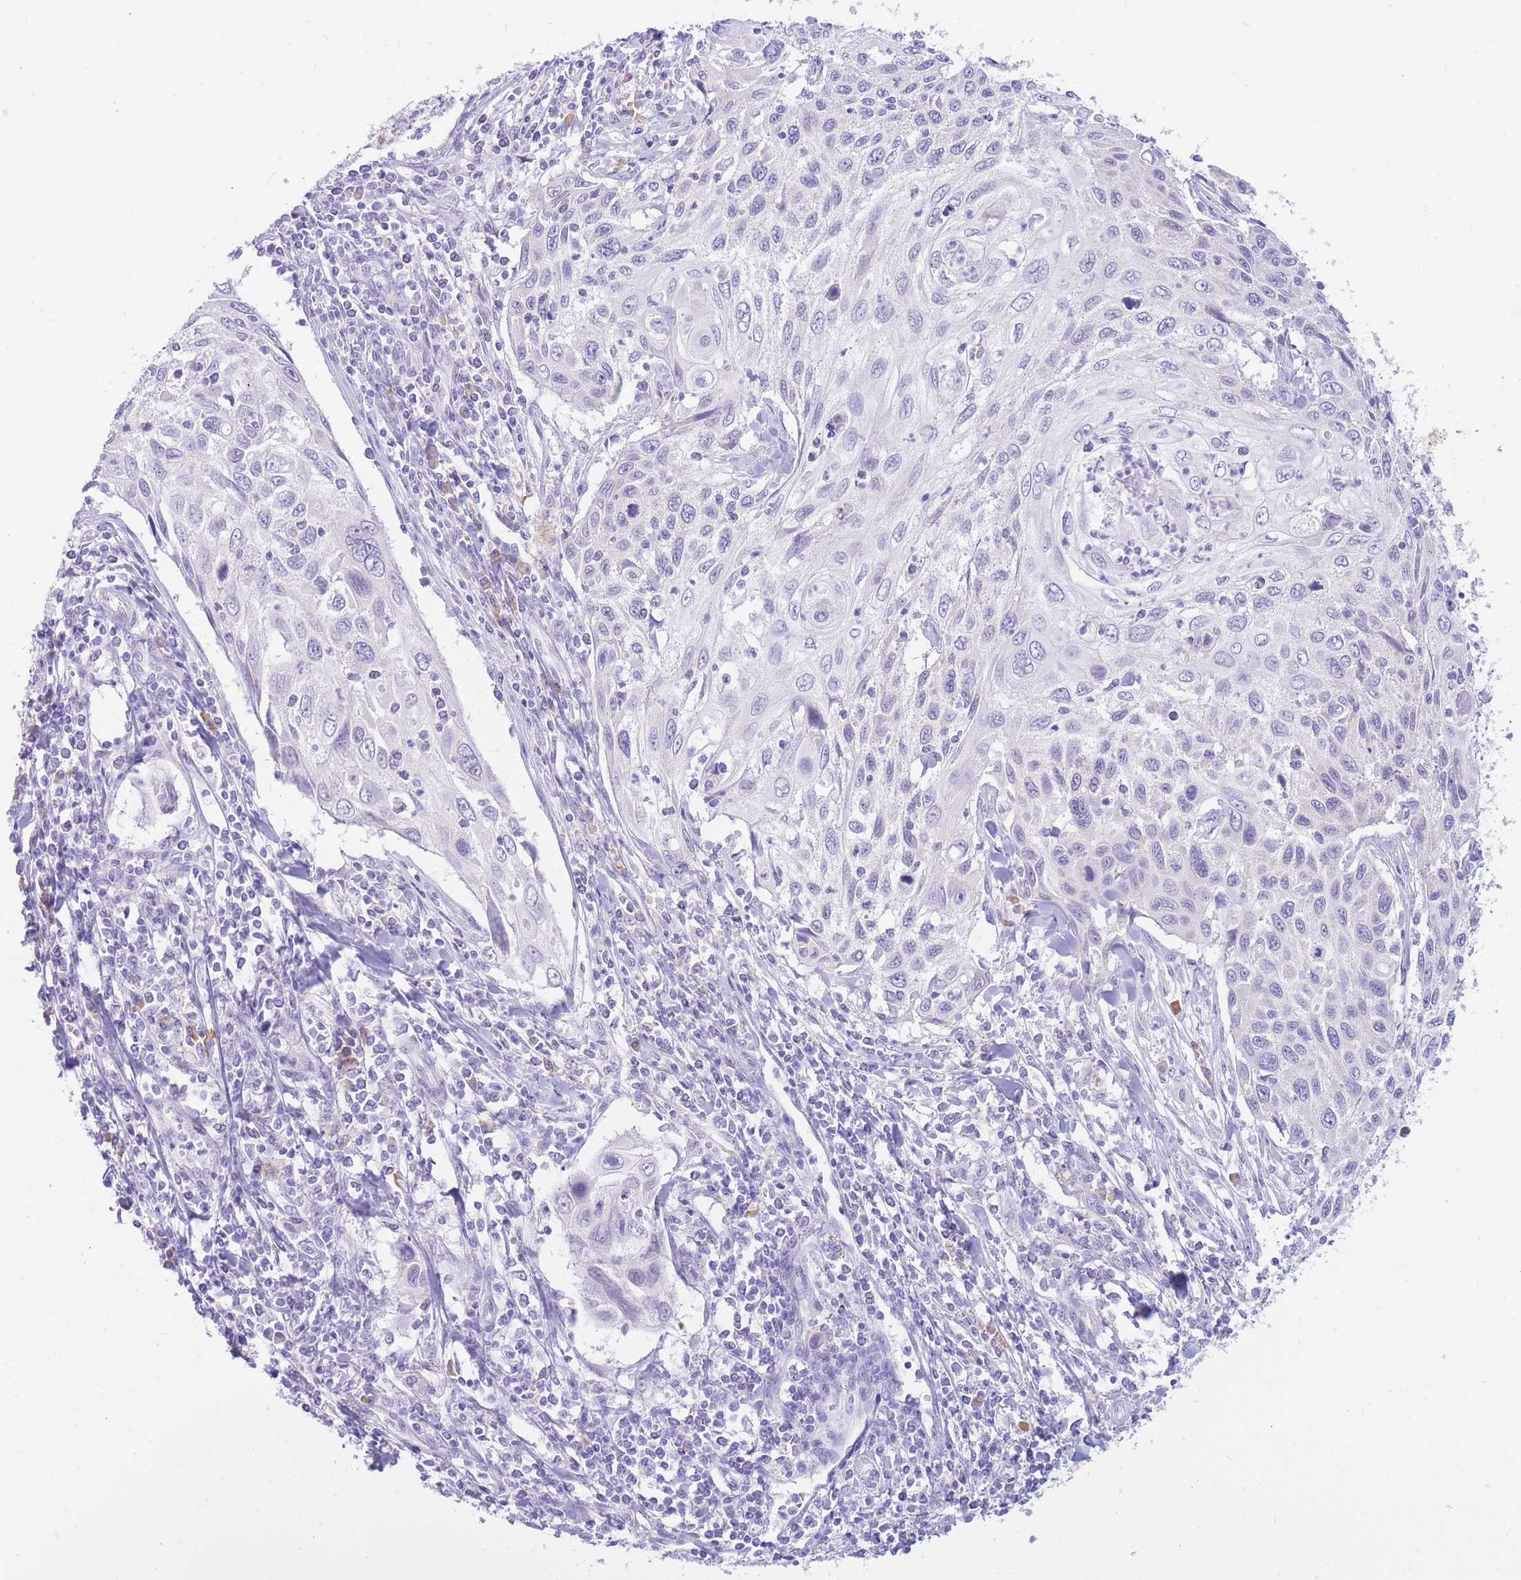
{"staining": {"intensity": "negative", "quantity": "none", "location": "none"}, "tissue": "cervical cancer", "cell_type": "Tumor cells", "image_type": "cancer", "snomed": [{"axis": "morphology", "description": "Squamous cell carcinoma, NOS"}, {"axis": "topography", "description": "Cervix"}], "caption": "Immunohistochemistry (IHC) image of neoplastic tissue: cervical squamous cell carcinoma stained with DAB (3,3'-diaminobenzidine) demonstrates no significant protein positivity in tumor cells. The staining was performed using DAB to visualize the protein expression in brown, while the nuclei were stained in blue with hematoxylin (Magnification: 20x).", "gene": "SSUH2", "patient": {"sex": "female", "age": 70}}